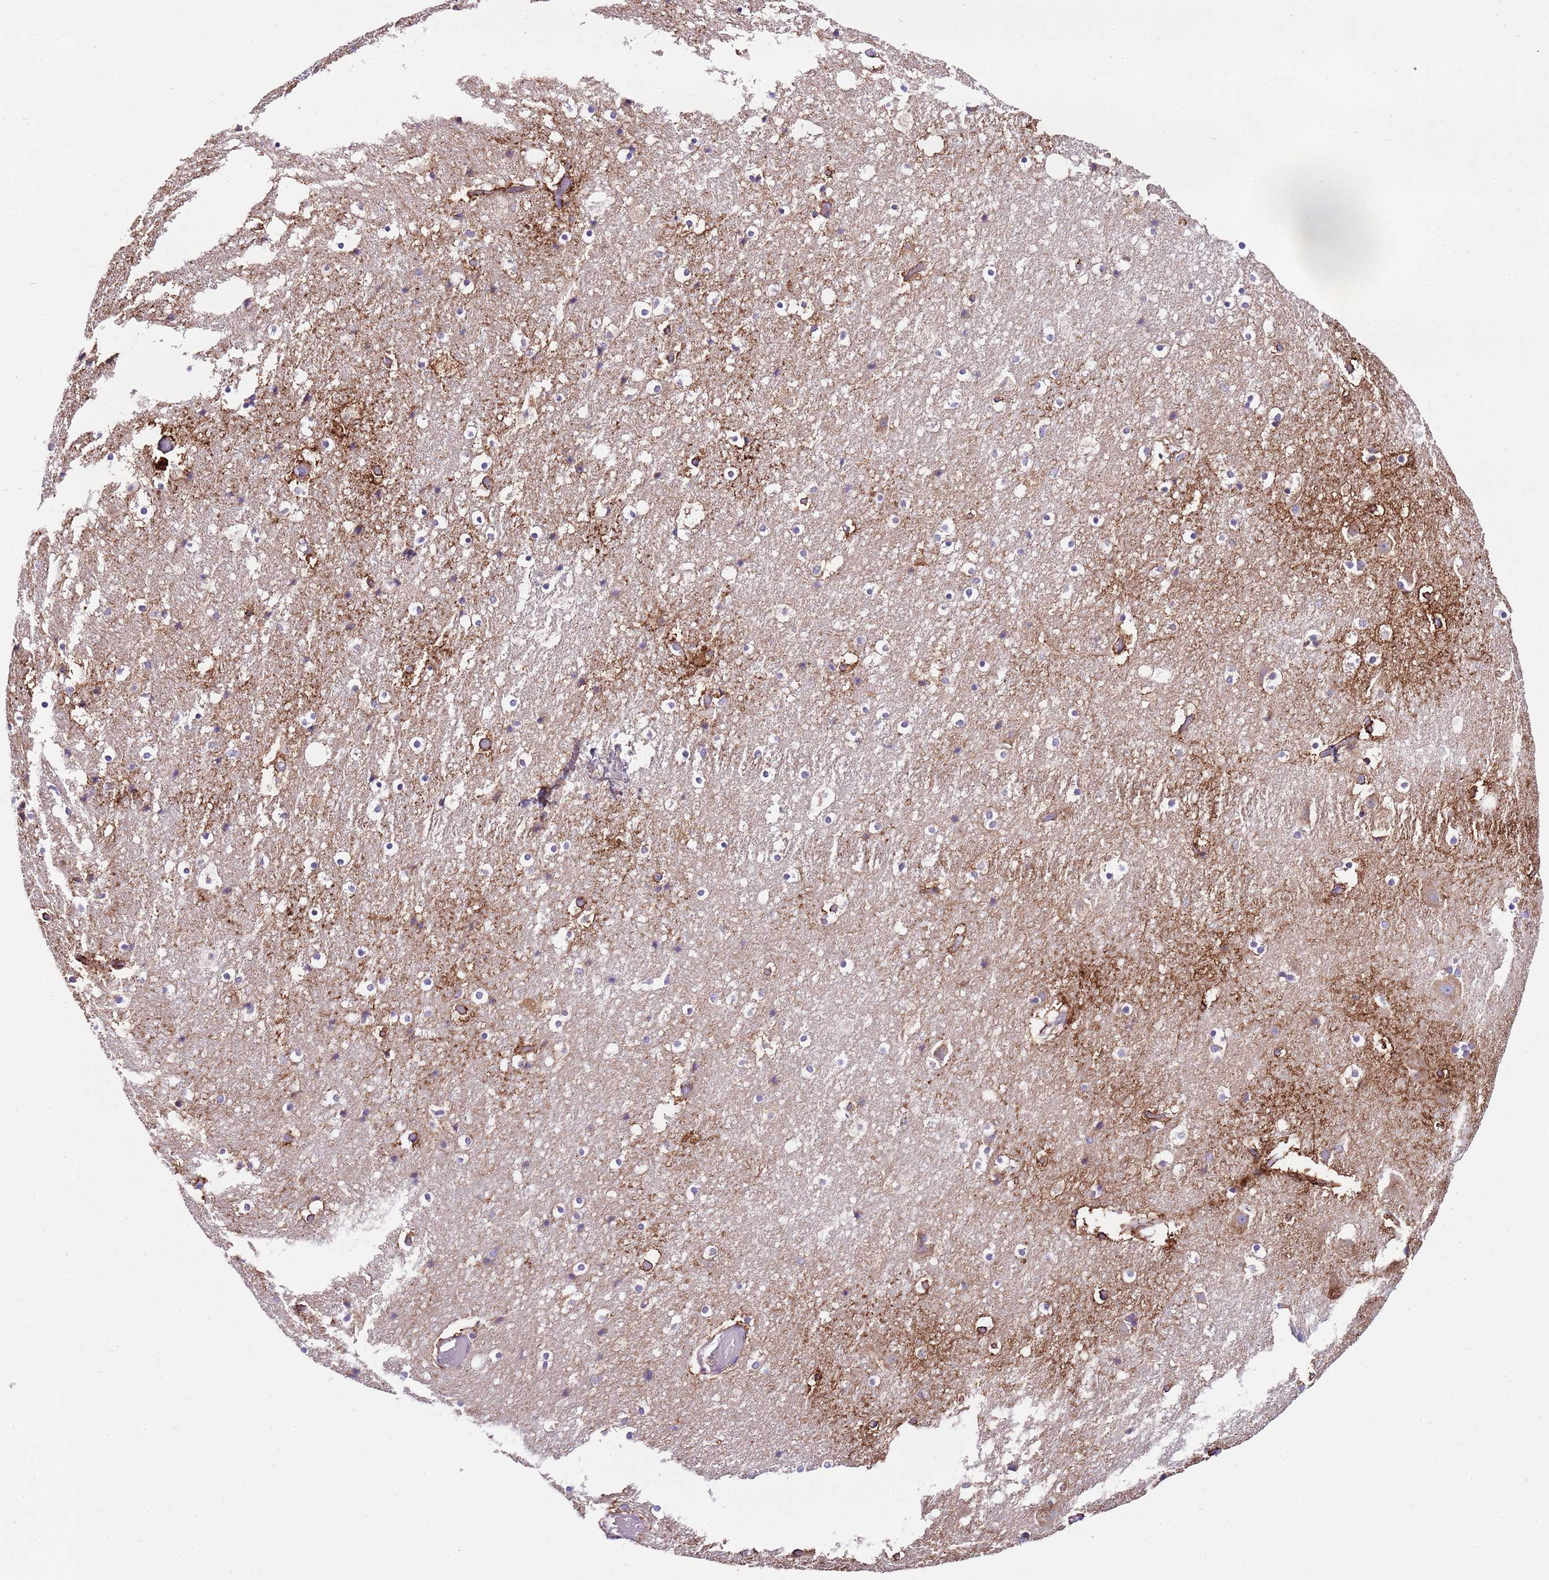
{"staining": {"intensity": "strong", "quantity": "<25%", "location": "cytoplasmic/membranous"}, "tissue": "hippocampus", "cell_type": "Glial cells", "image_type": "normal", "snomed": [{"axis": "morphology", "description": "Normal tissue, NOS"}, {"axis": "topography", "description": "Hippocampus"}], "caption": "Hippocampus stained with a protein marker reveals strong staining in glial cells.", "gene": "RPS10", "patient": {"sex": "female", "age": 52}}